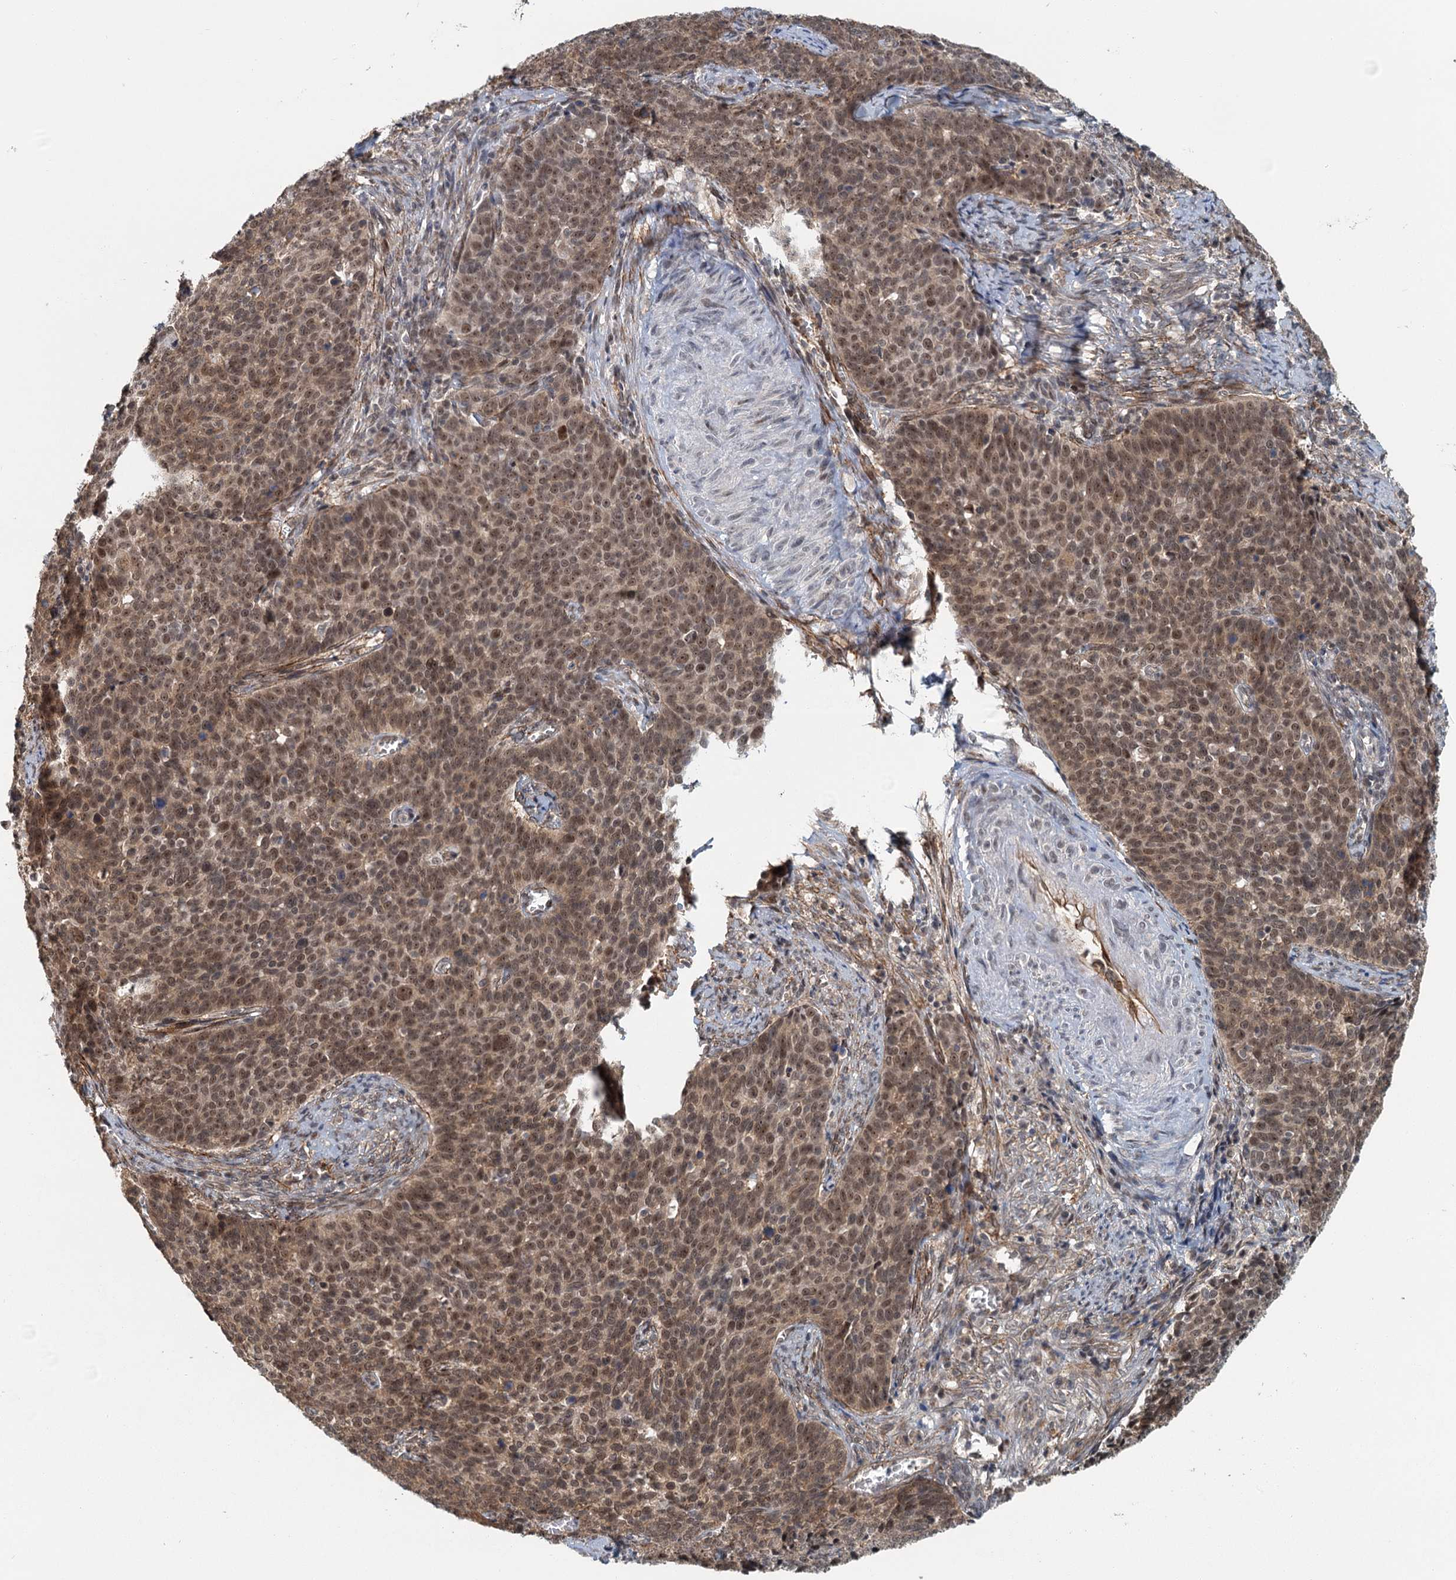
{"staining": {"intensity": "moderate", "quantity": ">75%", "location": "cytoplasmic/membranous,nuclear"}, "tissue": "cervical cancer", "cell_type": "Tumor cells", "image_type": "cancer", "snomed": [{"axis": "morphology", "description": "Squamous cell carcinoma, NOS"}, {"axis": "topography", "description": "Cervix"}], "caption": "Immunohistochemistry (DAB (3,3'-diaminobenzidine)) staining of squamous cell carcinoma (cervical) exhibits moderate cytoplasmic/membranous and nuclear protein expression in about >75% of tumor cells. Nuclei are stained in blue.", "gene": "TAS2R42", "patient": {"sex": "female", "age": 39}}